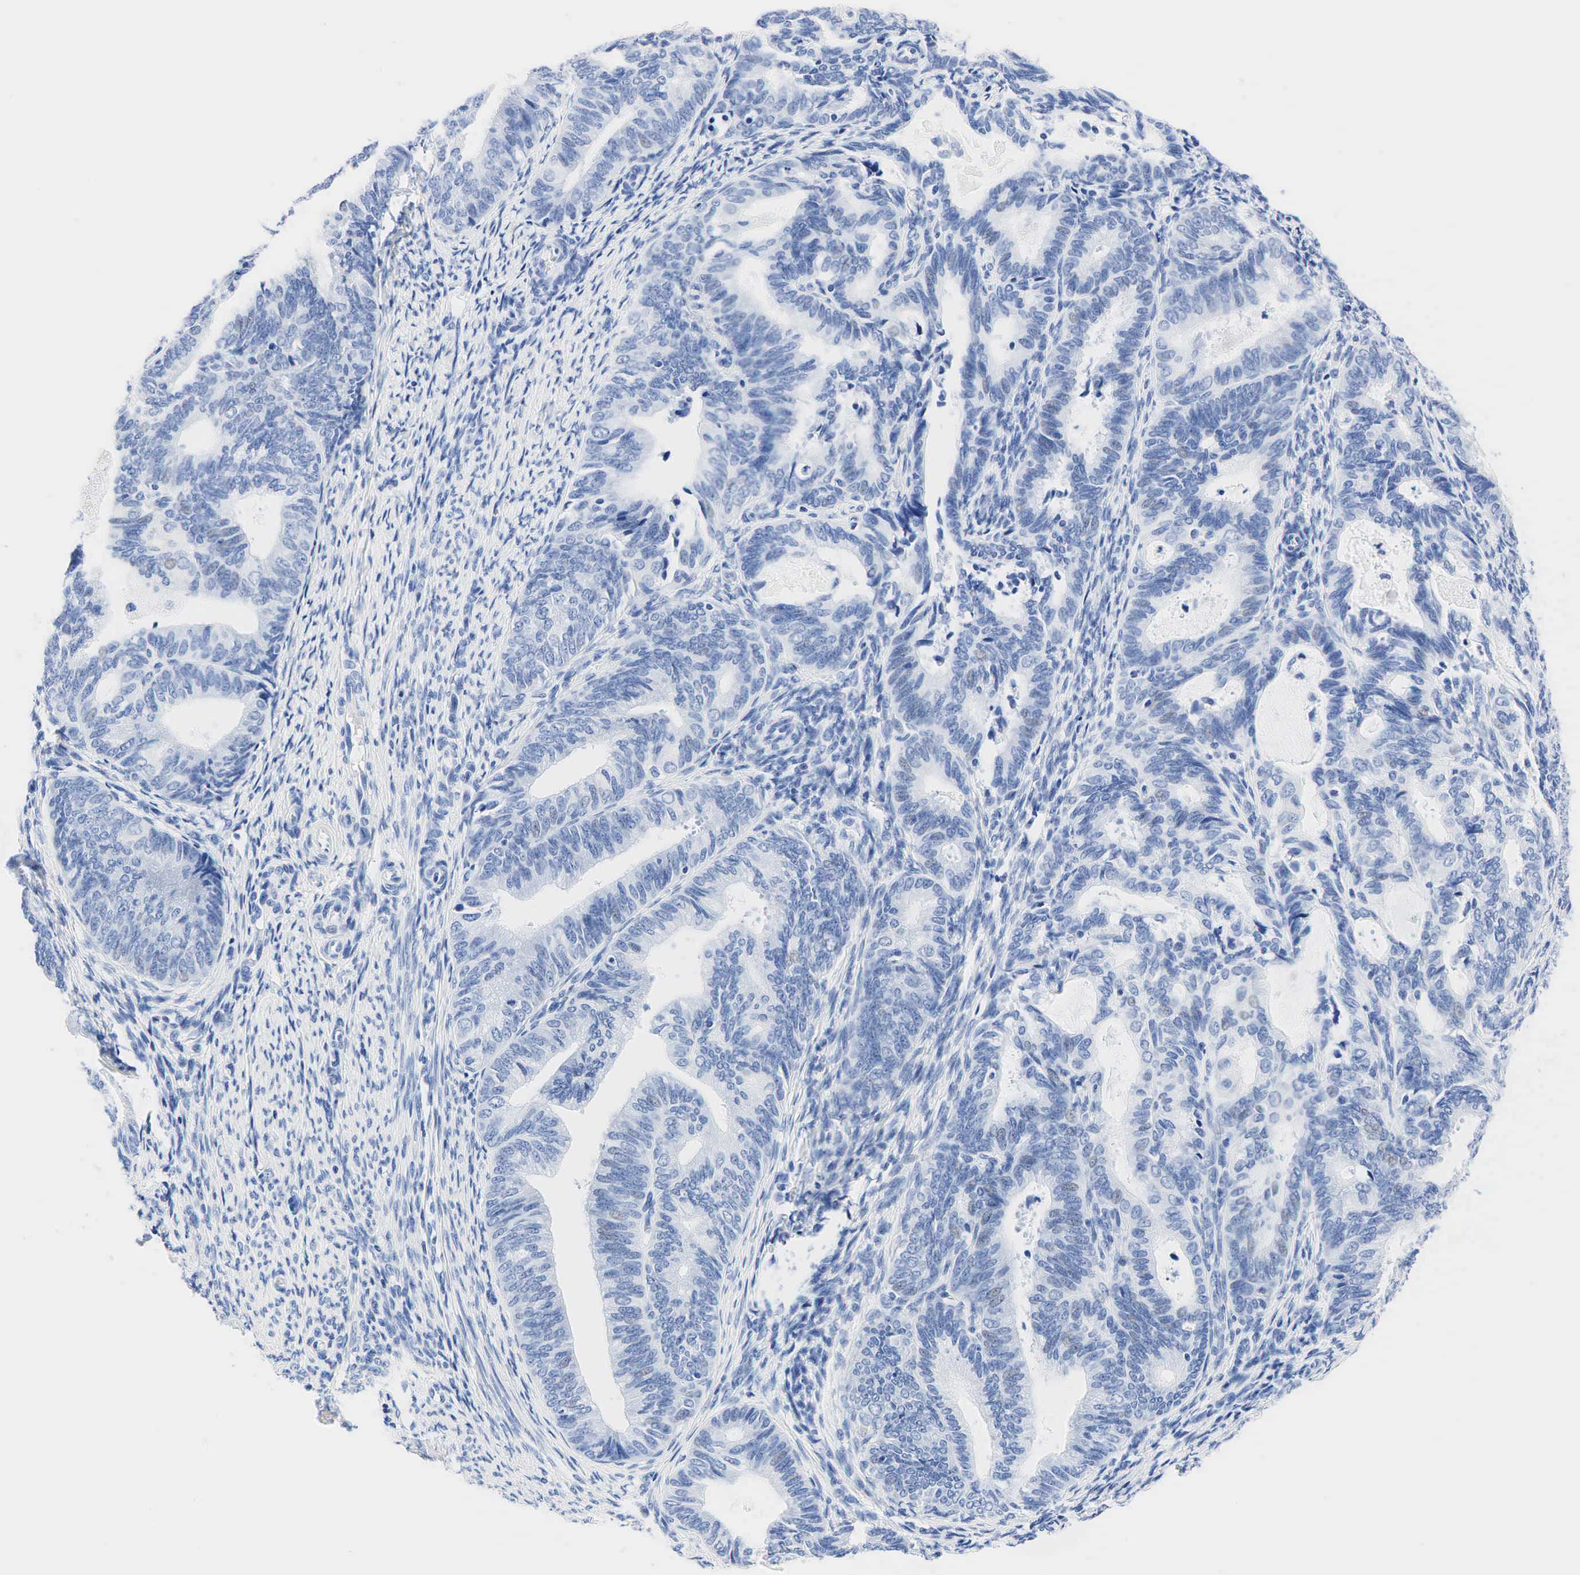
{"staining": {"intensity": "weak", "quantity": "<25%", "location": "nuclear"}, "tissue": "endometrial cancer", "cell_type": "Tumor cells", "image_type": "cancer", "snomed": [{"axis": "morphology", "description": "Adenocarcinoma, NOS"}, {"axis": "topography", "description": "Endometrium"}], "caption": "Immunohistochemistry histopathology image of neoplastic tissue: human adenocarcinoma (endometrial) stained with DAB demonstrates no significant protein expression in tumor cells.", "gene": "NKX2-1", "patient": {"sex": "female", "age": 63}}